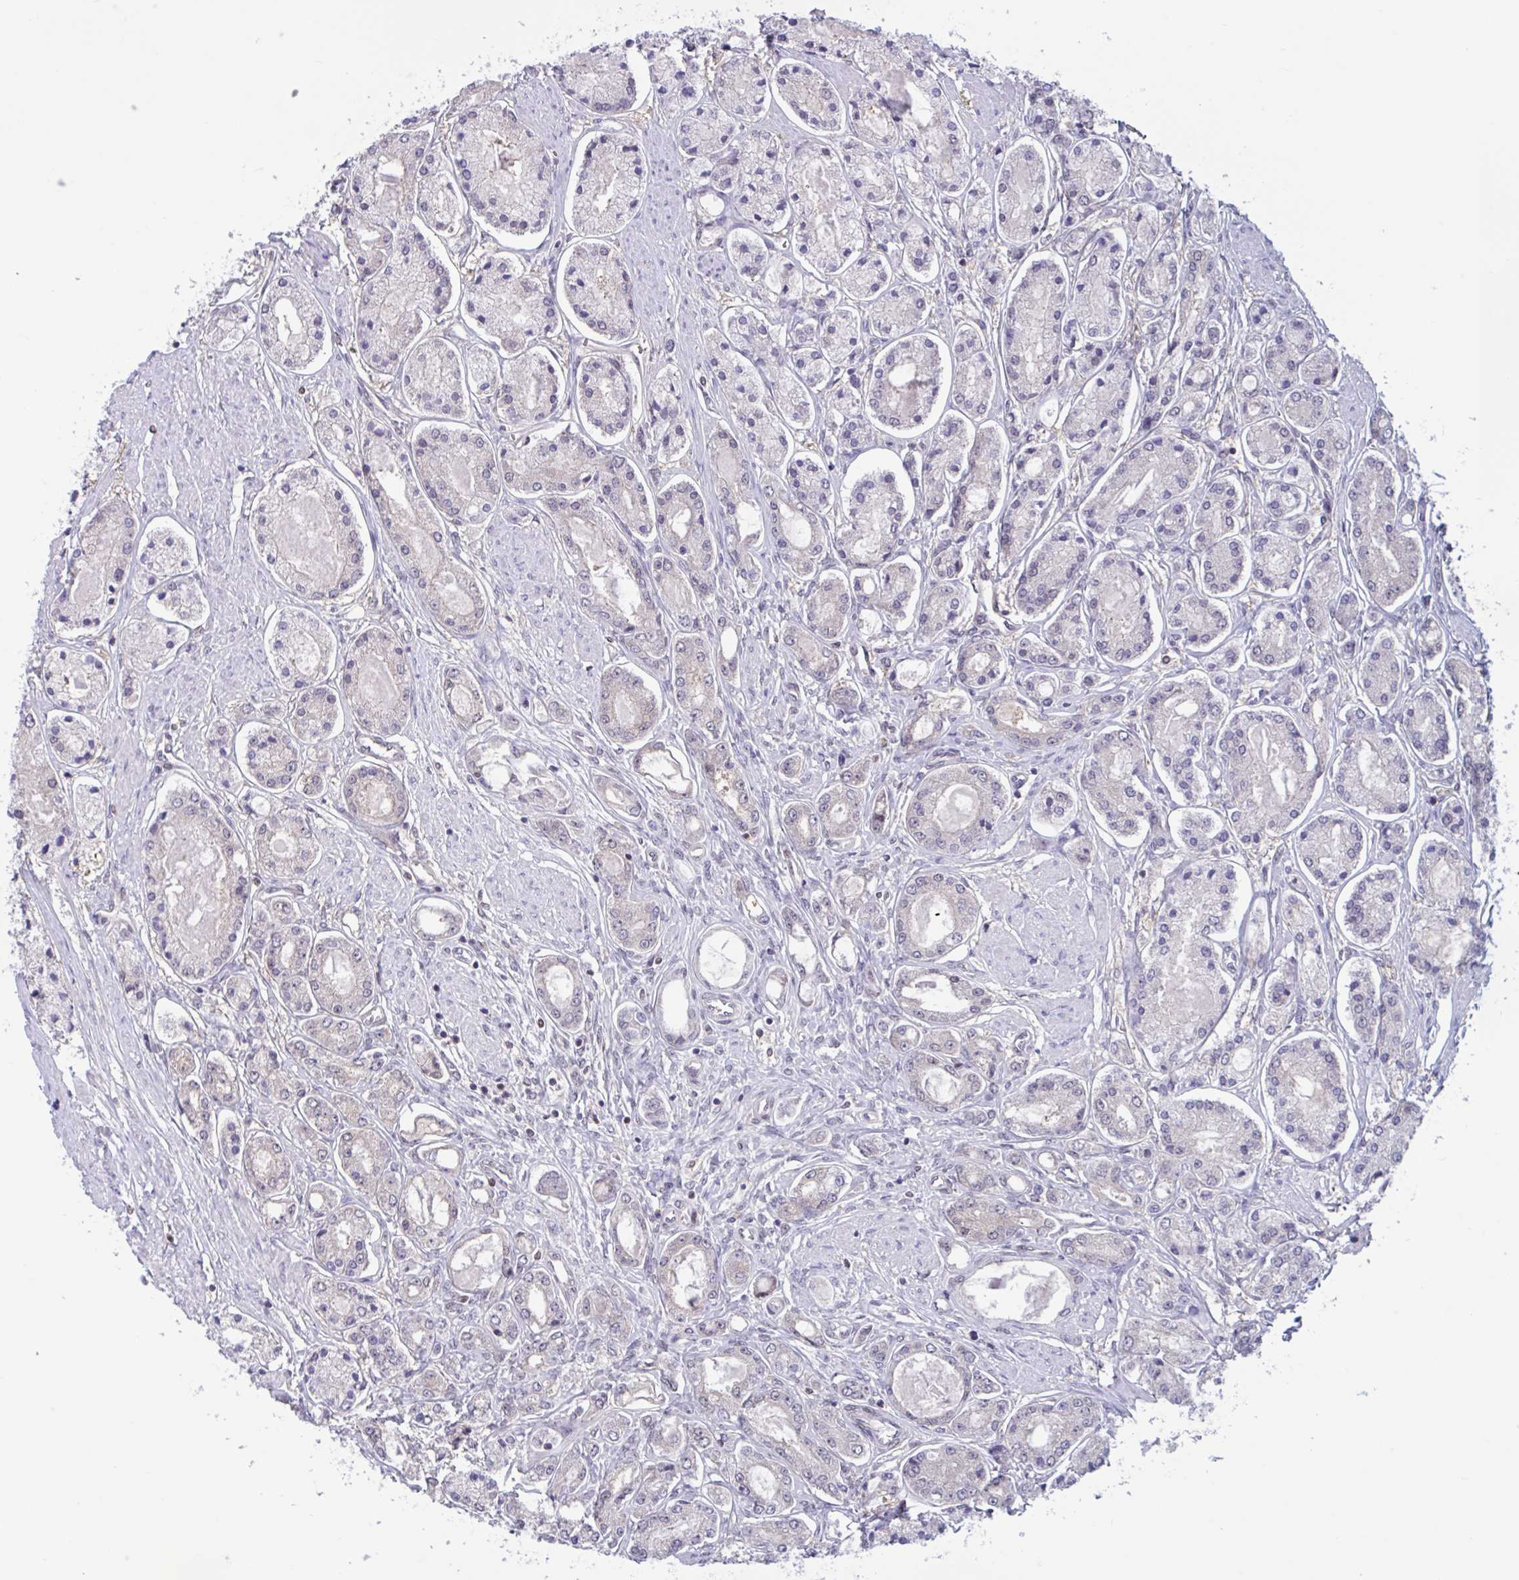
{"staining": {"intensity": "negative", "quantity": "none", "location": "none"}, "tissue": "prostate cancer", "cell_type": "Tumor cells", "image_type": "cancer", "snomed": [{"axis": "morphology", "description": "Adenocarcinoma, High grade"}, {"axis": "topography", "description": "Prostate"}], "caption": "This photomicrograph is of prostate high-grade adenocarcinoma stained with immunohistochemistry (IHC) to label a protein in brown with the nuclei are counter-stained blue. There is no expression in tumor cells.", "gene": "RBL1", "patient": {"sex": "male", "age": 66}}